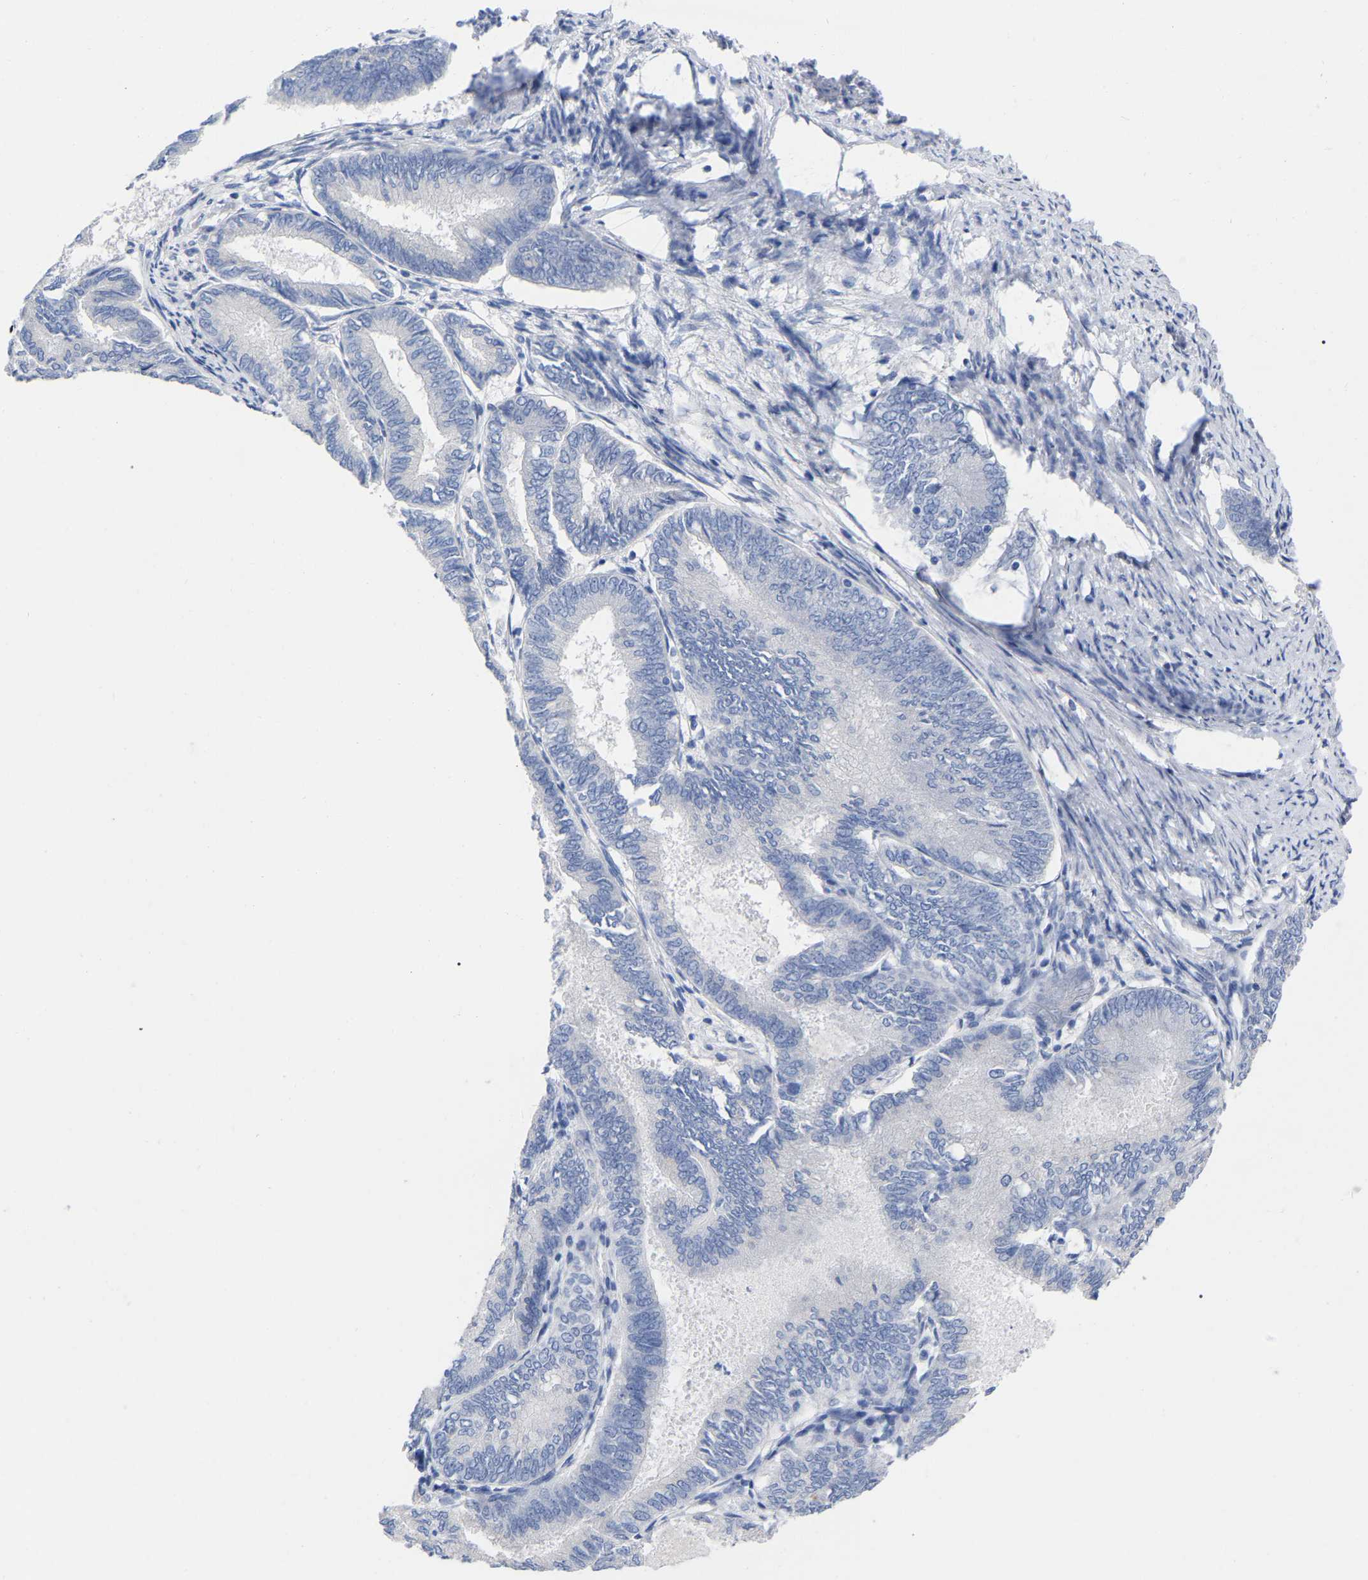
{"staining": {"intensity": "negative", "quantity": "none", "location": "none"}, "tissue": "endometrial cancer", "cell_type": "Tumor cells", "image_type": "cancer", "snomed": [{"axis": "morphology", "description": "Adenocarcinoma, NOS"}, {"axis": "topography", "description": "Endometrium"}], "caption": "The micrograph shows no significant positivity in tumor cells of adenocarcinoma (endometrial).", "gene": "HAPLN1", "patient": {"sex": "female", "age": 86}}